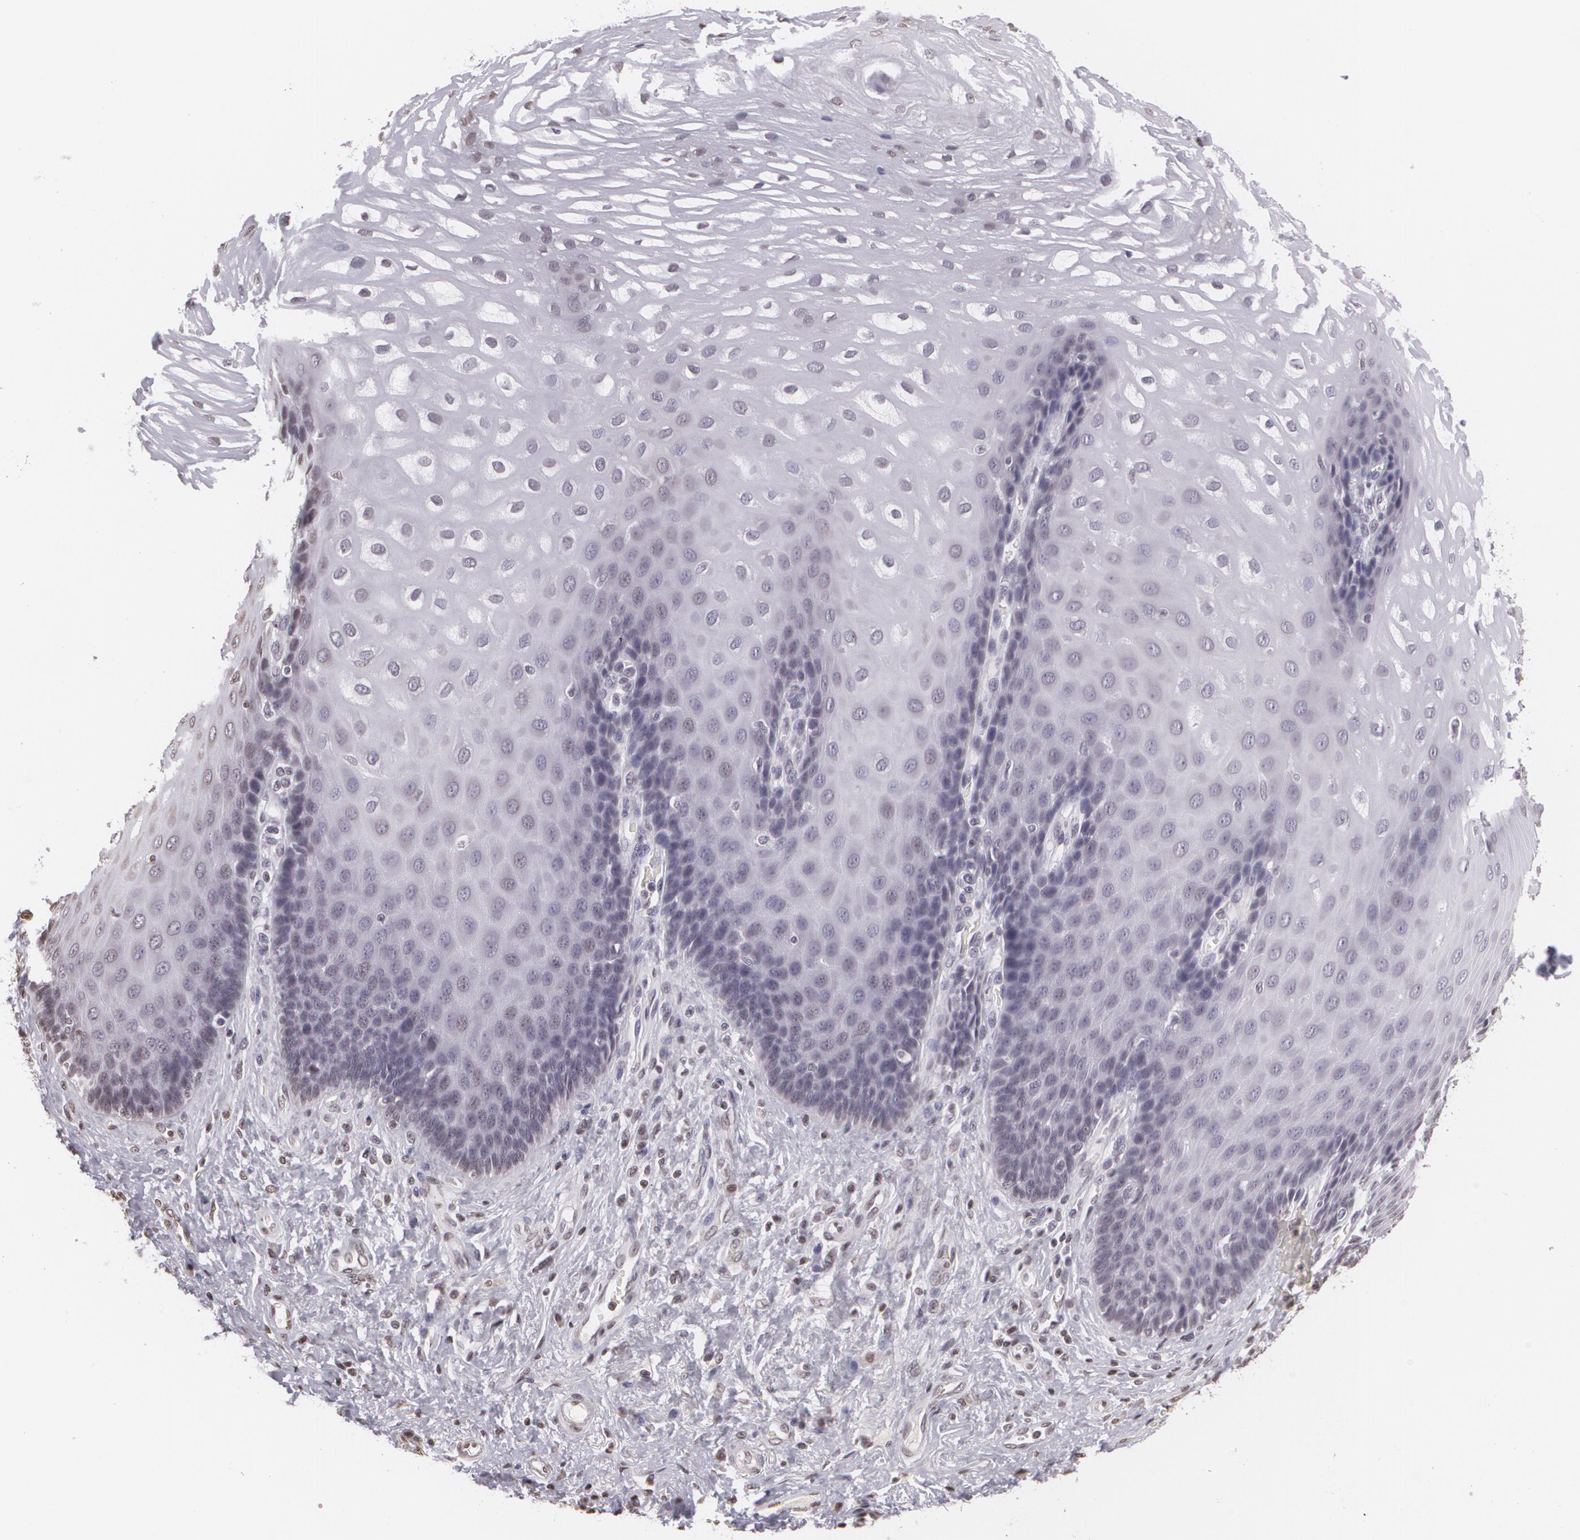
{"staining": {"intensity": "negative", "quantity": "none", "location": "none"}, "tissue": "esophagus", "cell_type": "Squamous epithelial cells", "image_type": "normal", "snomed": [{"axis": "morphology", "description": "Normal tissue, NOS"}, {"axis": "morphology", "description": "Adenocarcinoma, NOS"}, {"axis": "topography", "description": "Esophagus"}, {"axis": "topography", "description": "Stomach"}], "caption": "Protein analysis of normal esophagus shows no significant expression in squamous epithelial cells. (Stains: DAB immunohistochemistry with hematoxylin counter stain, Microscopy: brightfield microscopy at high magnification).", "gene": "MUC1", "patient": {"sex": "male", "age": 62}}